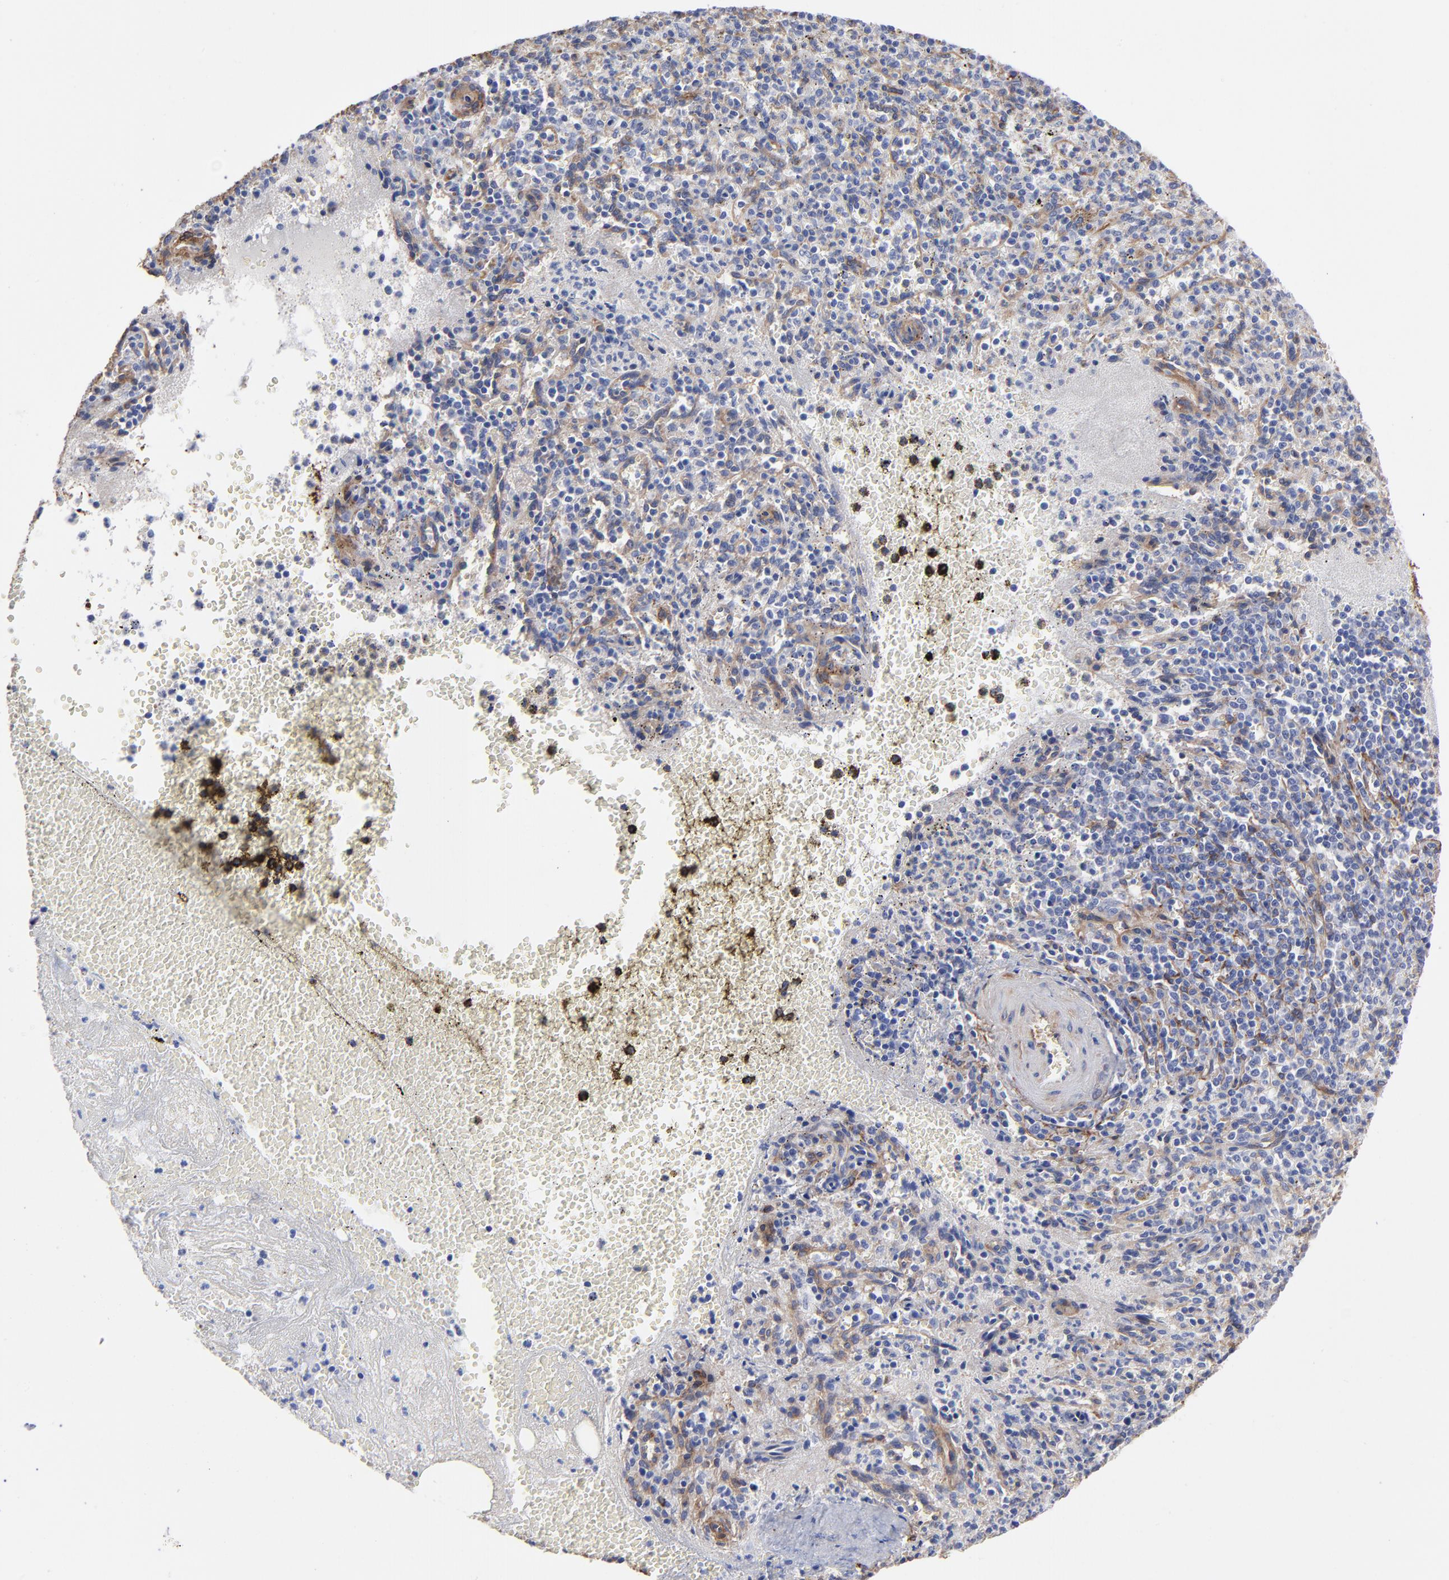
{"staining": {"intensity": "negative", "quantity": "none", "location": "none"}, "tissue": "spleen", "cell_type": "Cells in red pulp", "image_type": "normal", "snomed": [{"axis": "morphology", "description": "Normal tissue, NOS"}, {"axis": "topography", "description": "Spleen"}], "caption": "Immunohistochemical staining of unremarkable spleen reveals no significant staining in cells in red pulp.", "gene": "CILP", "patient": {"sex": "male", "age": 72}}